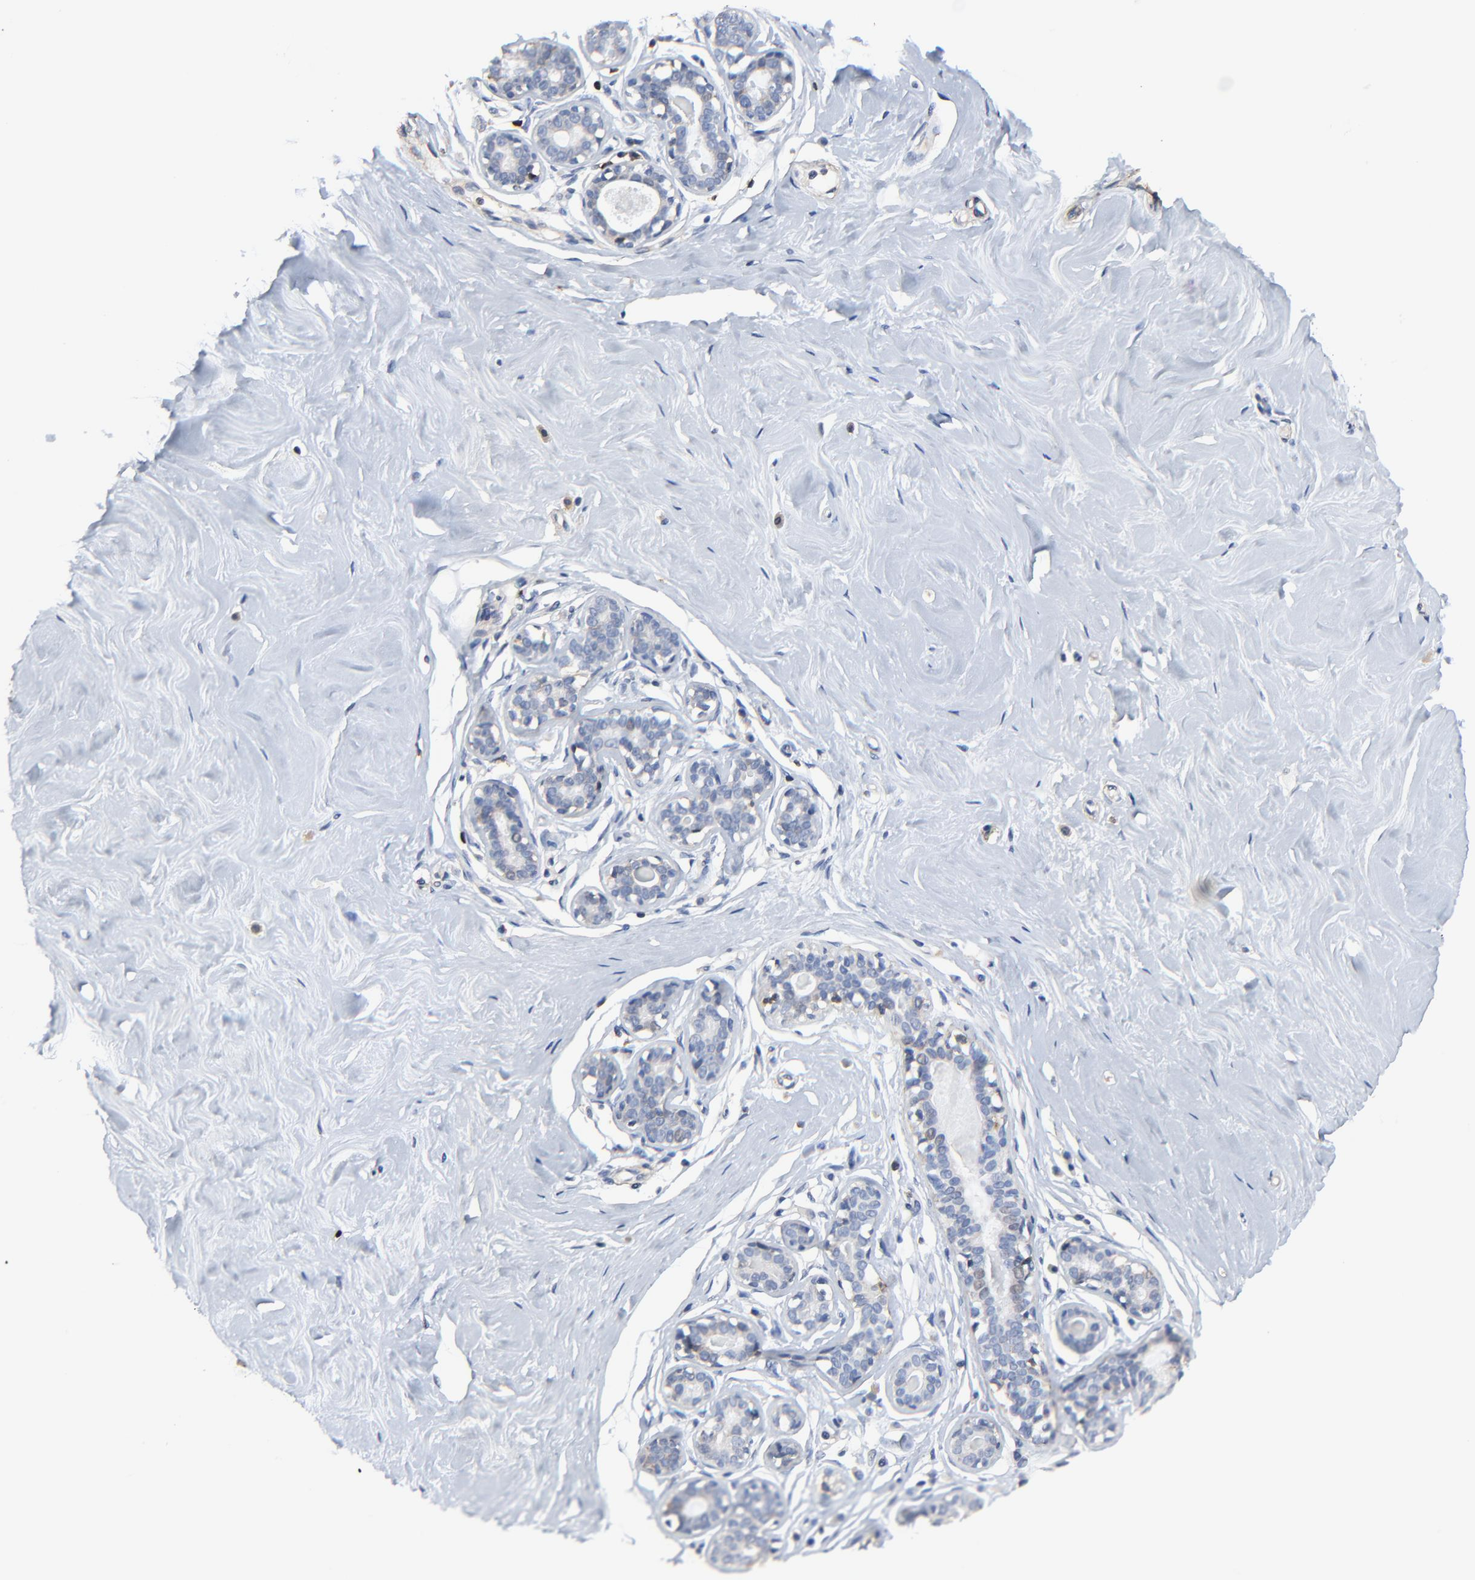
{"staining": {"intensity": "negative", "quantity": "none", "location": "none"}, "tissue": "breast", "cell_type": "Adipocytes", "image_type": "normal", "snomed": [{"axis": "morphology", "description": "Normal tissue, NOS"}, {"axis": "topography", "description": "Breast"}], "caption": "This image is of unremarkable breast stained with immunohistochemistry (IHC) to label a protein in brown with the nuclei are counter-stained blue. There is no positivity in adipocytes.", "gene": "SKAP1", "patient": {"sex": "female", "age": 23}}